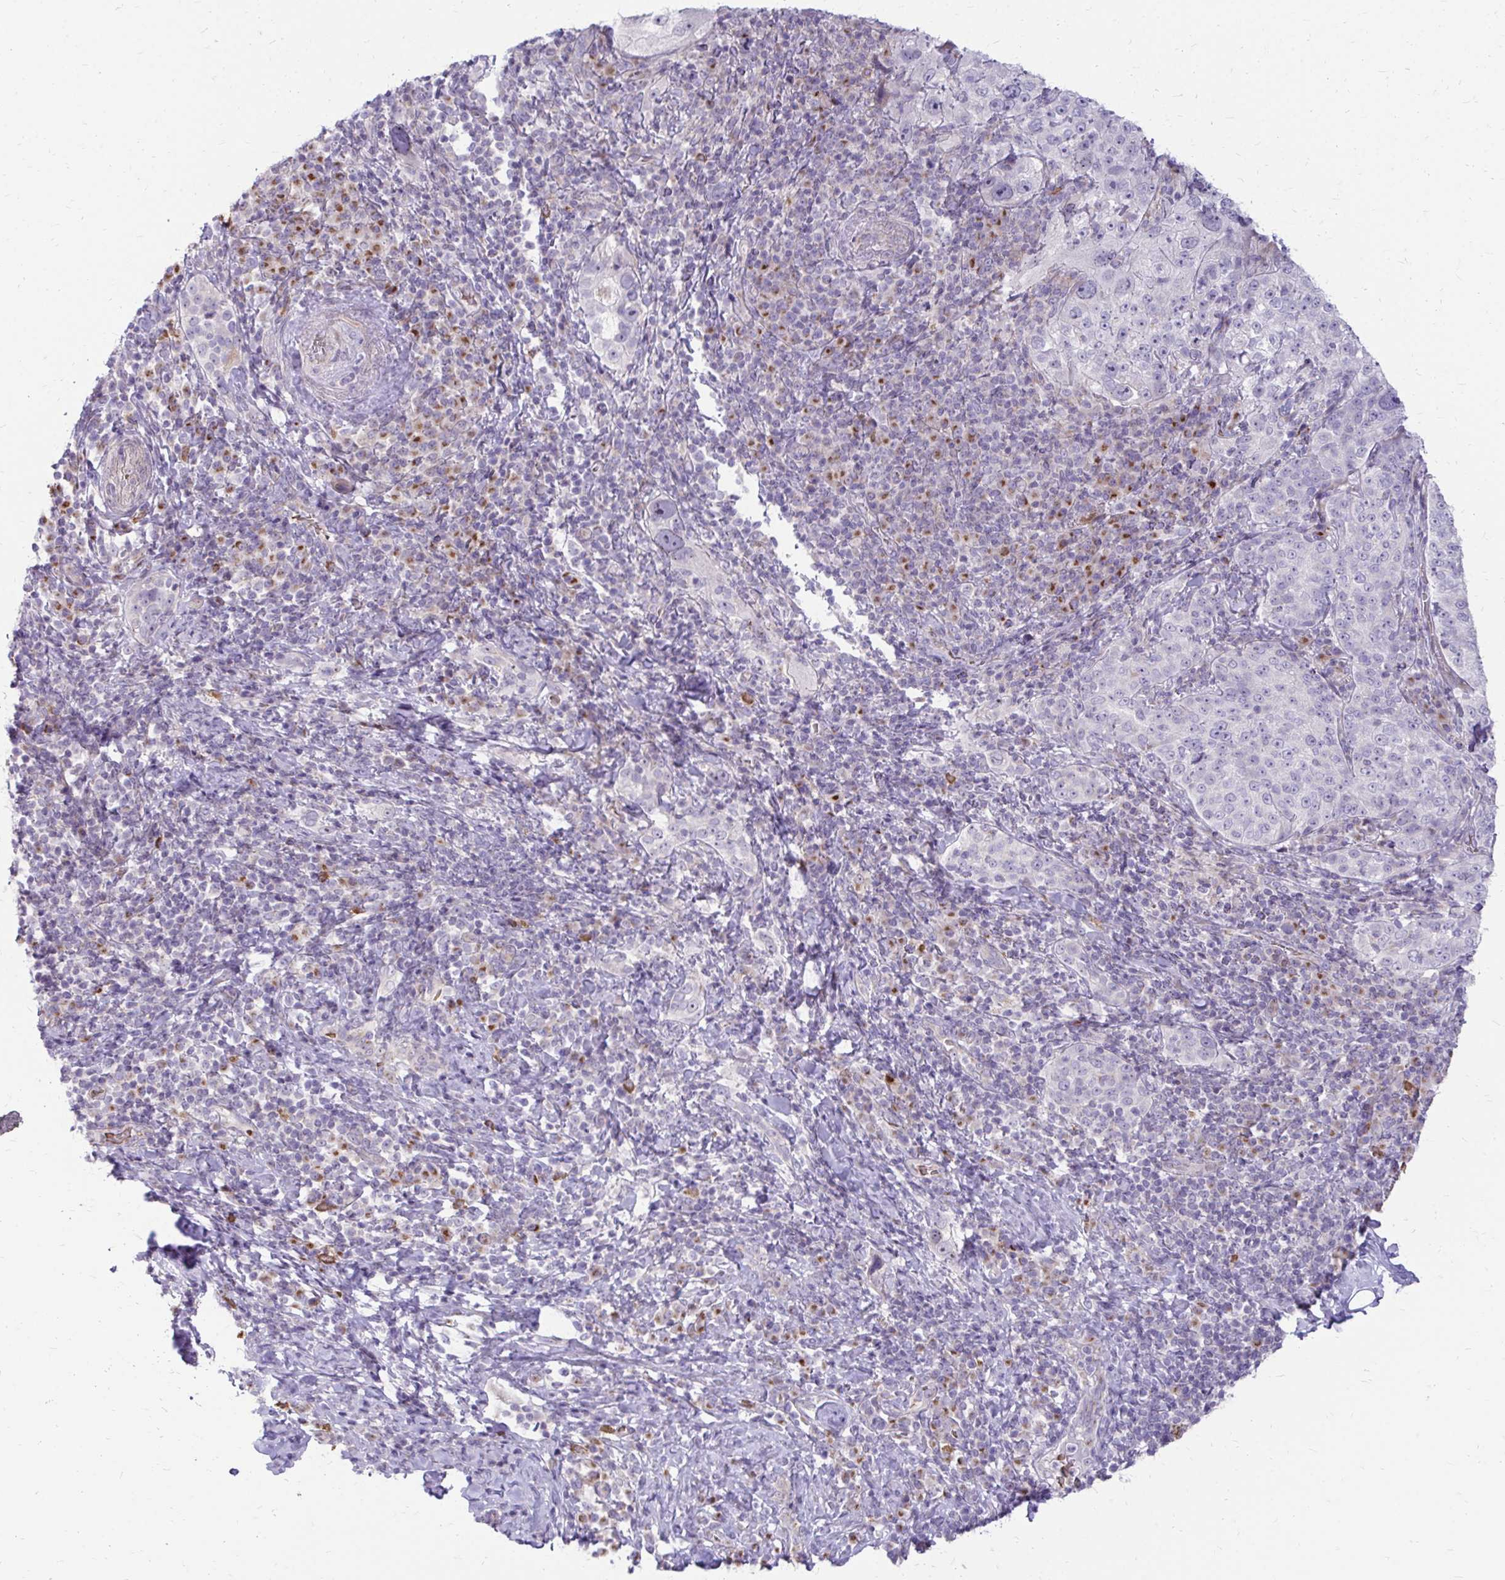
{"staining": {"intensity": "negative", "quantity": "none", "location": "none"}, "tissue": "cervical cancer", "cell_type": "Tumor cells", "image_type": "cancer", "snomed": [{"axis": "morphology", "description": "Squamous cell carcinoma, NOS"}, {"axis": "topography", "description": "Cervix"}], "caption": "A micrograph of squamous cell carcinoma (cervical) stained for a protein reveals no brown staining in tumor cells.", "gene": "FUNDC2", "patient": {"sex": "female", "age": 75}}